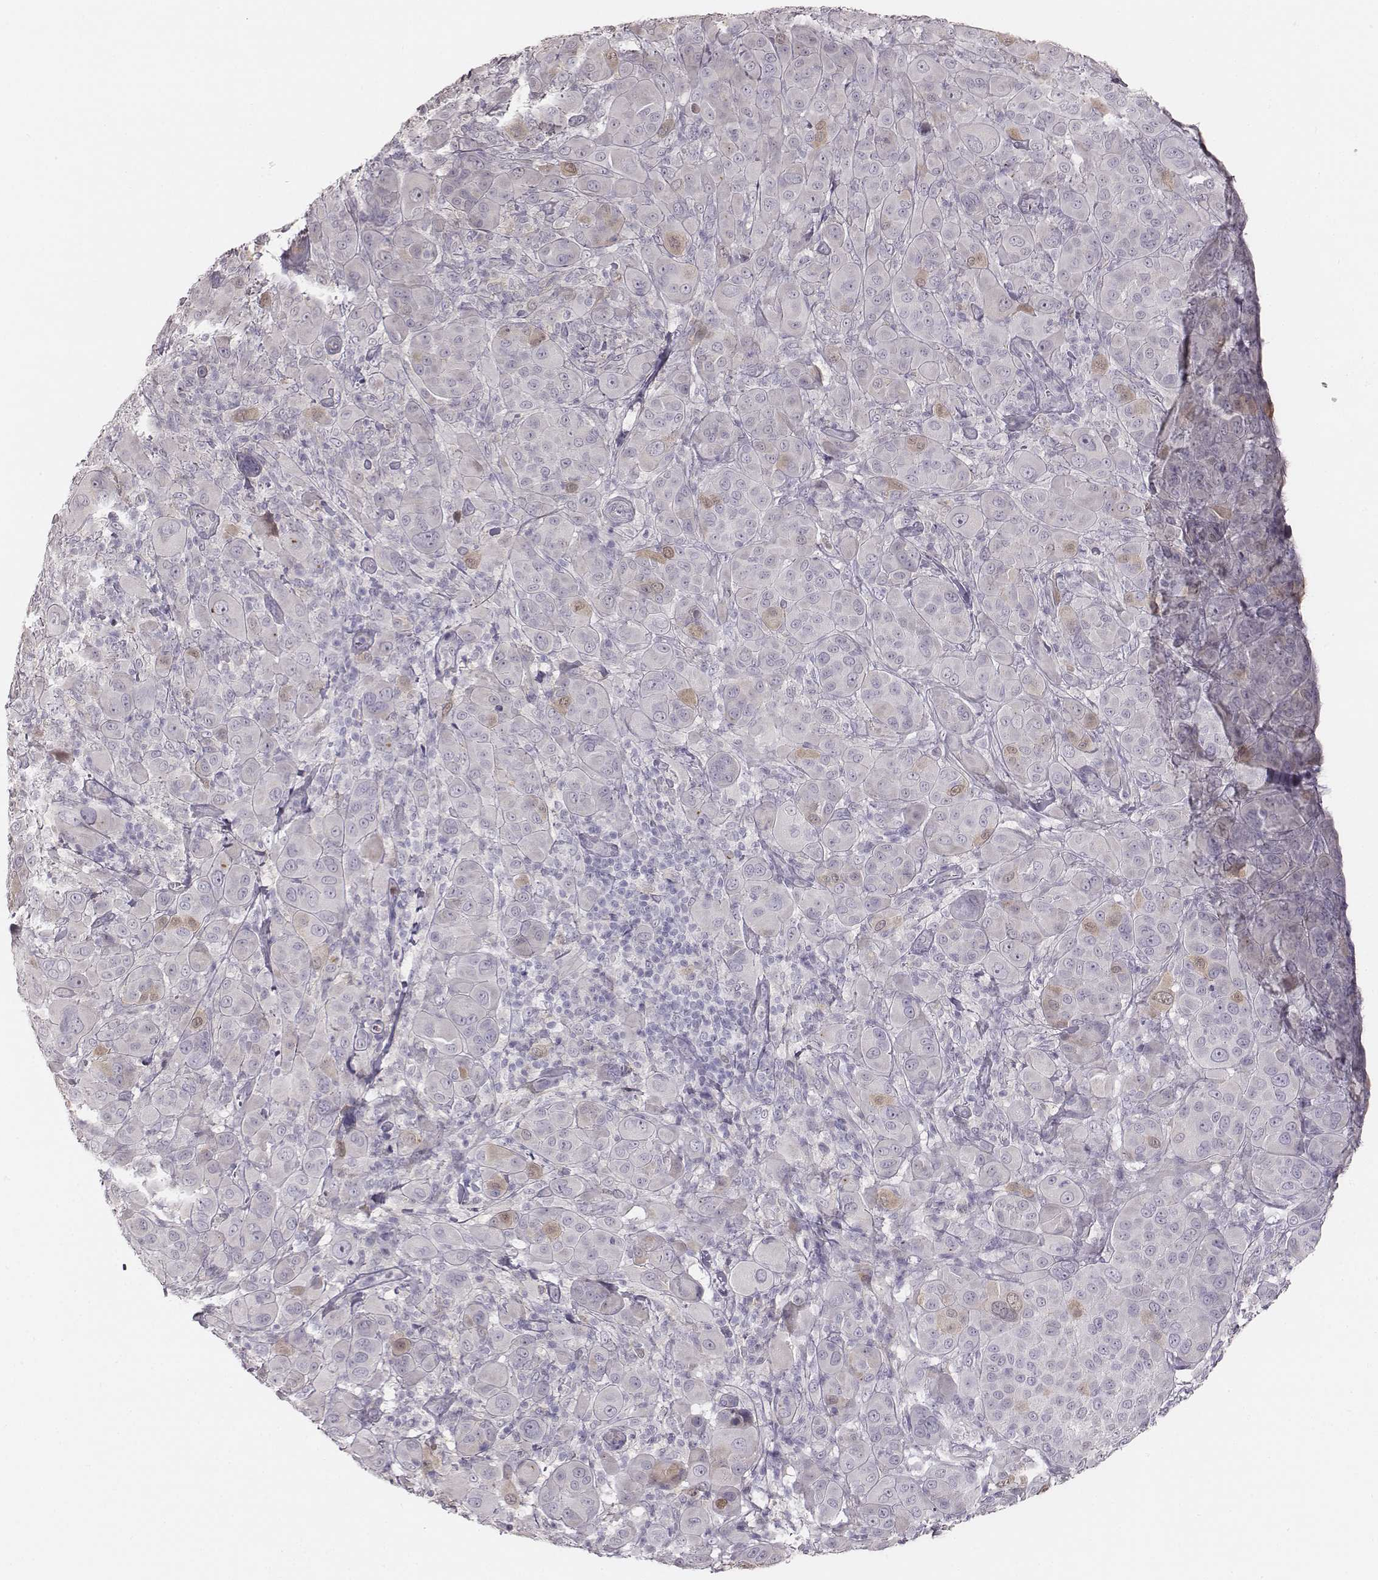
{"staining": {"intensity": "negative", "quantity": "none", "location": "none"}, "tissue": "melanoma", "cell_type": "Tumor cells", "image_type": "cancer", "snomed": [{"axis": "morphology", "description": "Malignant melanoma, NOS"}, {"axis": "topography", "description": "Skin"}], "caption": "IHC of melanoma displays no positivity in tumor cells.", "gene": "PBK", "patient": {"sex": "female", "age": 87}}